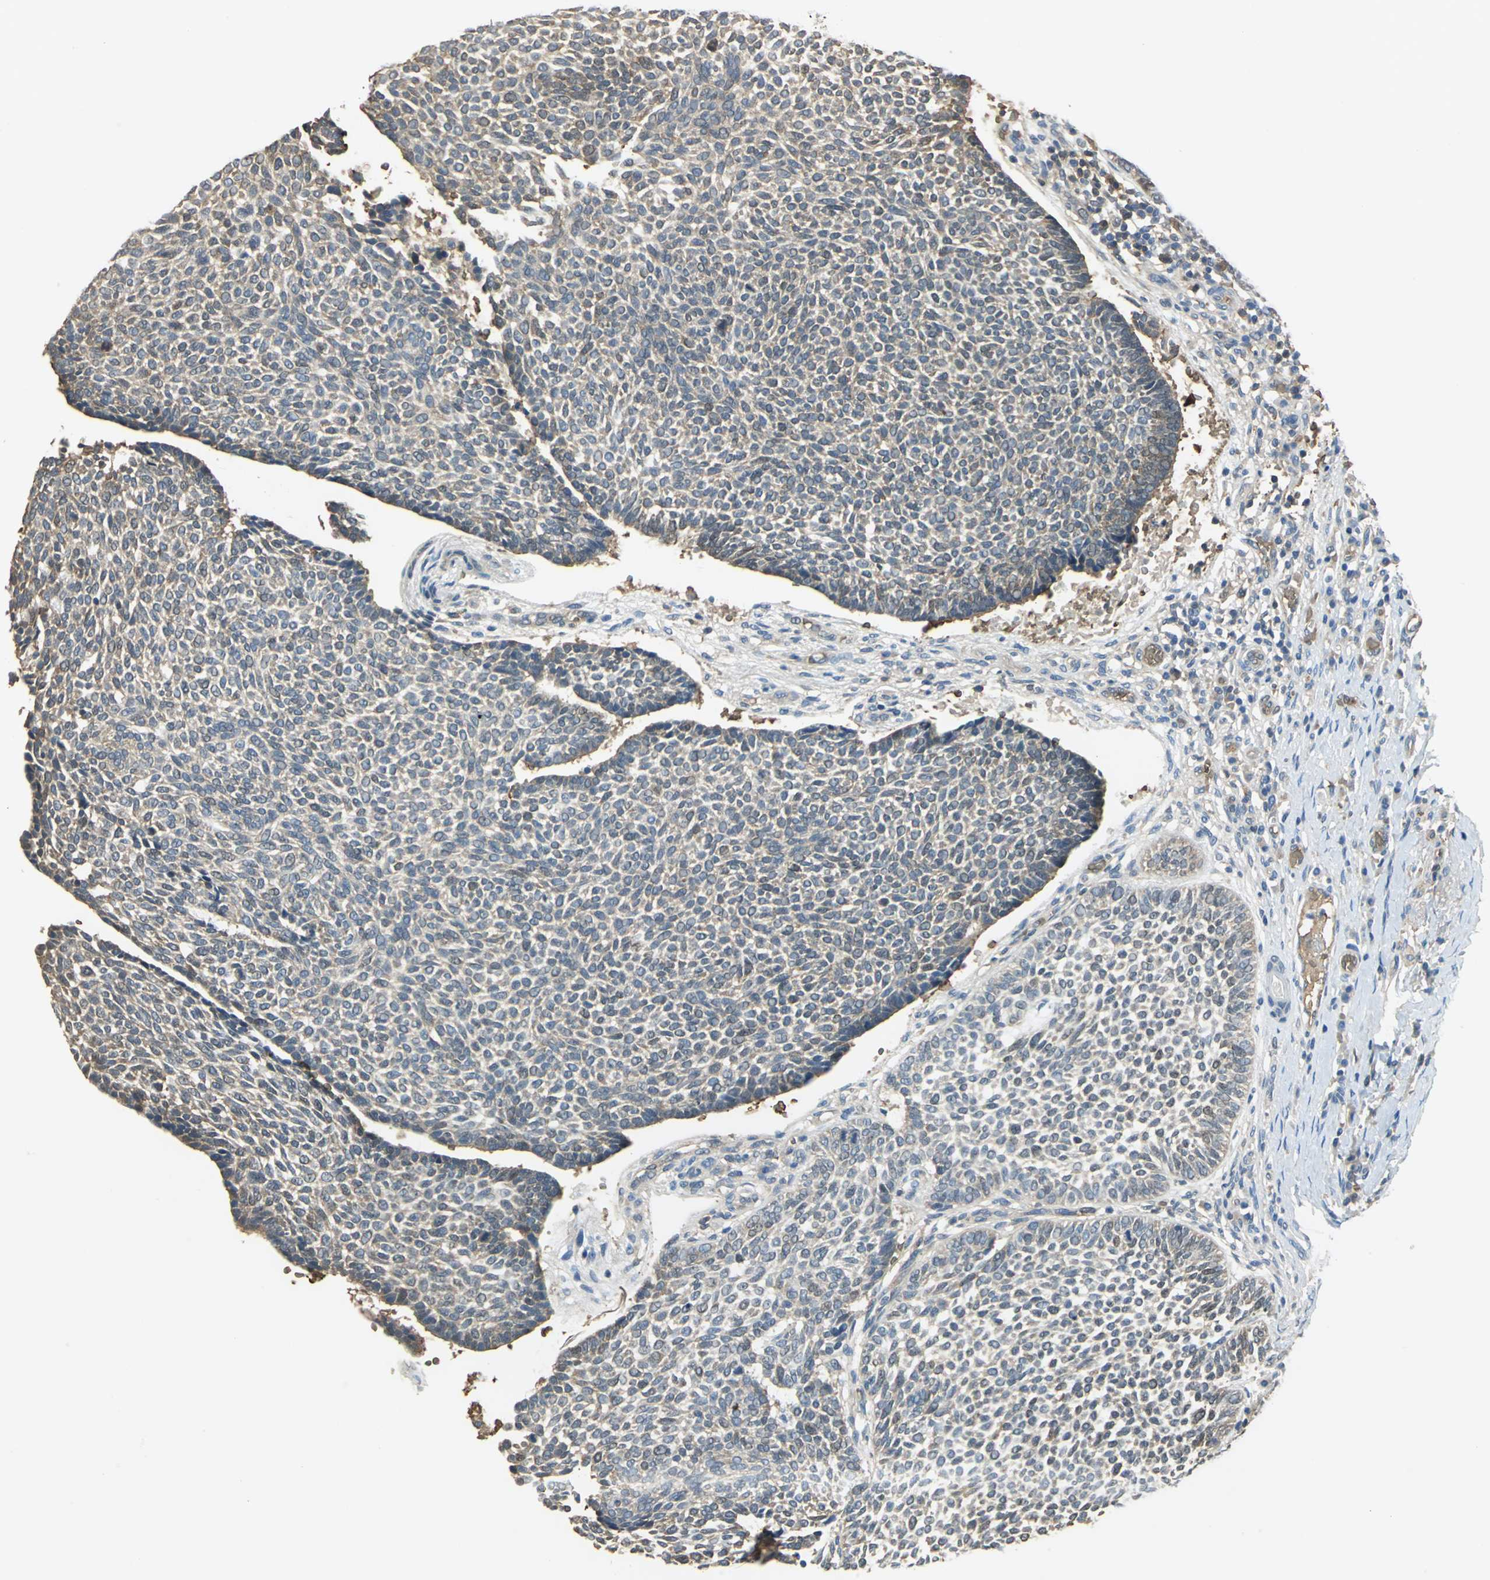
{"staining": {"intensity": "weak", "quantity": ">75%", "location": "cytoplasmic/membranous,nuclear"}, "tissue": "skin cancer", "cell_type": "Tumor cells", "image_type": "cancer", "snomed": [{"axis": "morphology", "description": "Normal tissue, NOS"}, {"axis": "morphology", "description": "Basal cell carcinoma"}, {"axis": "topography", "description": "Skin"}], "caption": "This histopathology image exhibits skin cancer stained with IHC to label a protein in brown. The cytoplasmic/membranous and nuclear of tumor cells show weak positivity for the protein. Nuclei are counter-stained blue.", "gene": "DDAH1", "patient": {"sex": "male", "age": 87}}